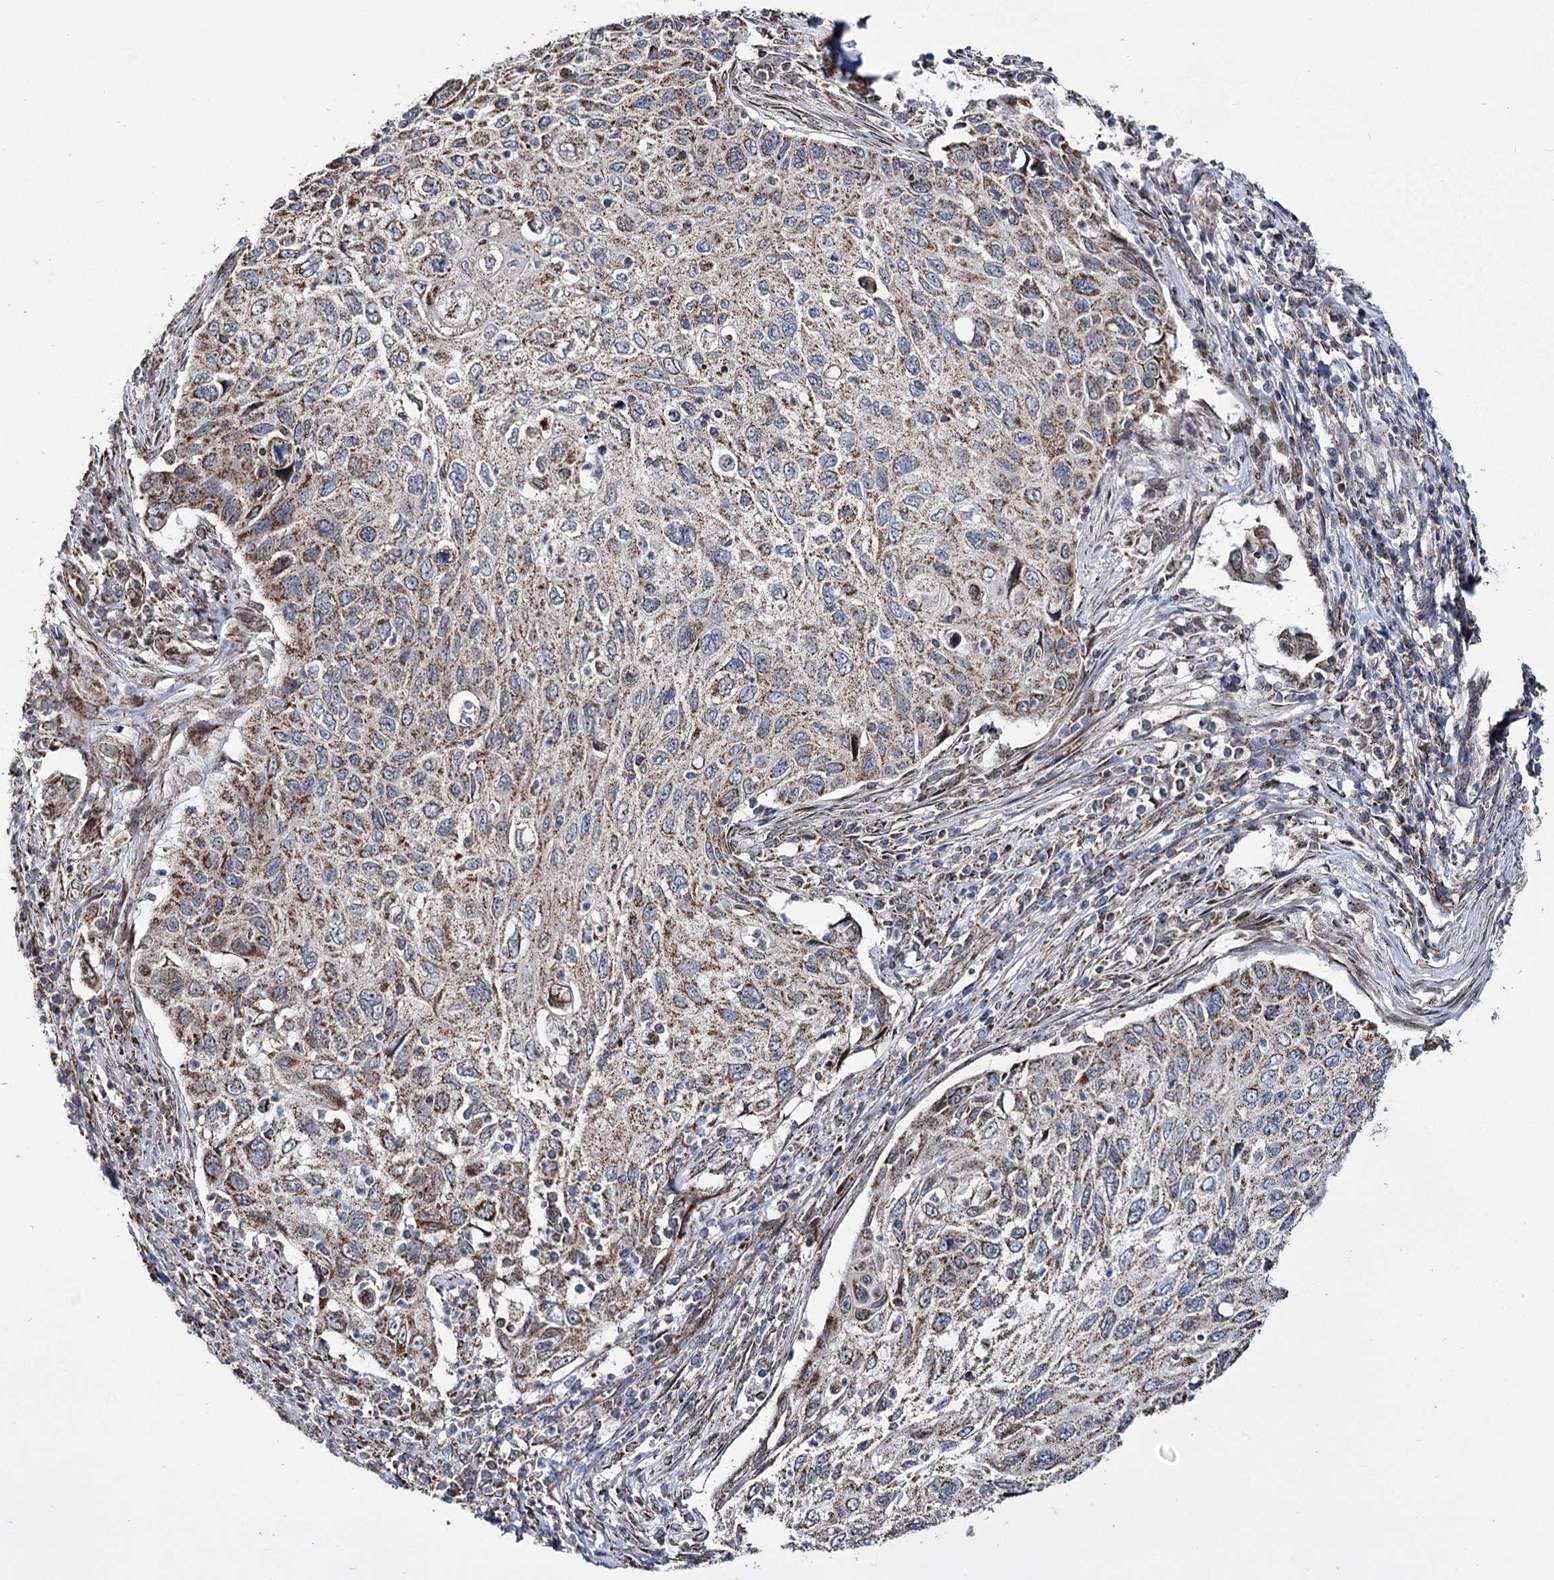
{"staining": {"intensity": "moderate", "quantity": ">75%", "location": "cytoplasmic/membranous"}, "tissue": "cervical cancer", "cell_type": "Tumor cells", "image_type": "cancer", "snomed": [{"axis": "morphology", "description": "Squamous cell carcinoma, NOS"}, {"axis": "topography", "description": "Cervix"}], "caption": "This is a photomicrograph of immunohistochemistry staining of squamous cell carcinoma (cervical), which shows moderate expression in the cytoplasmic/membranous of tumor cells.", "gene": "CREB3L4", "patient": {"sex": "female", "age": 70}}